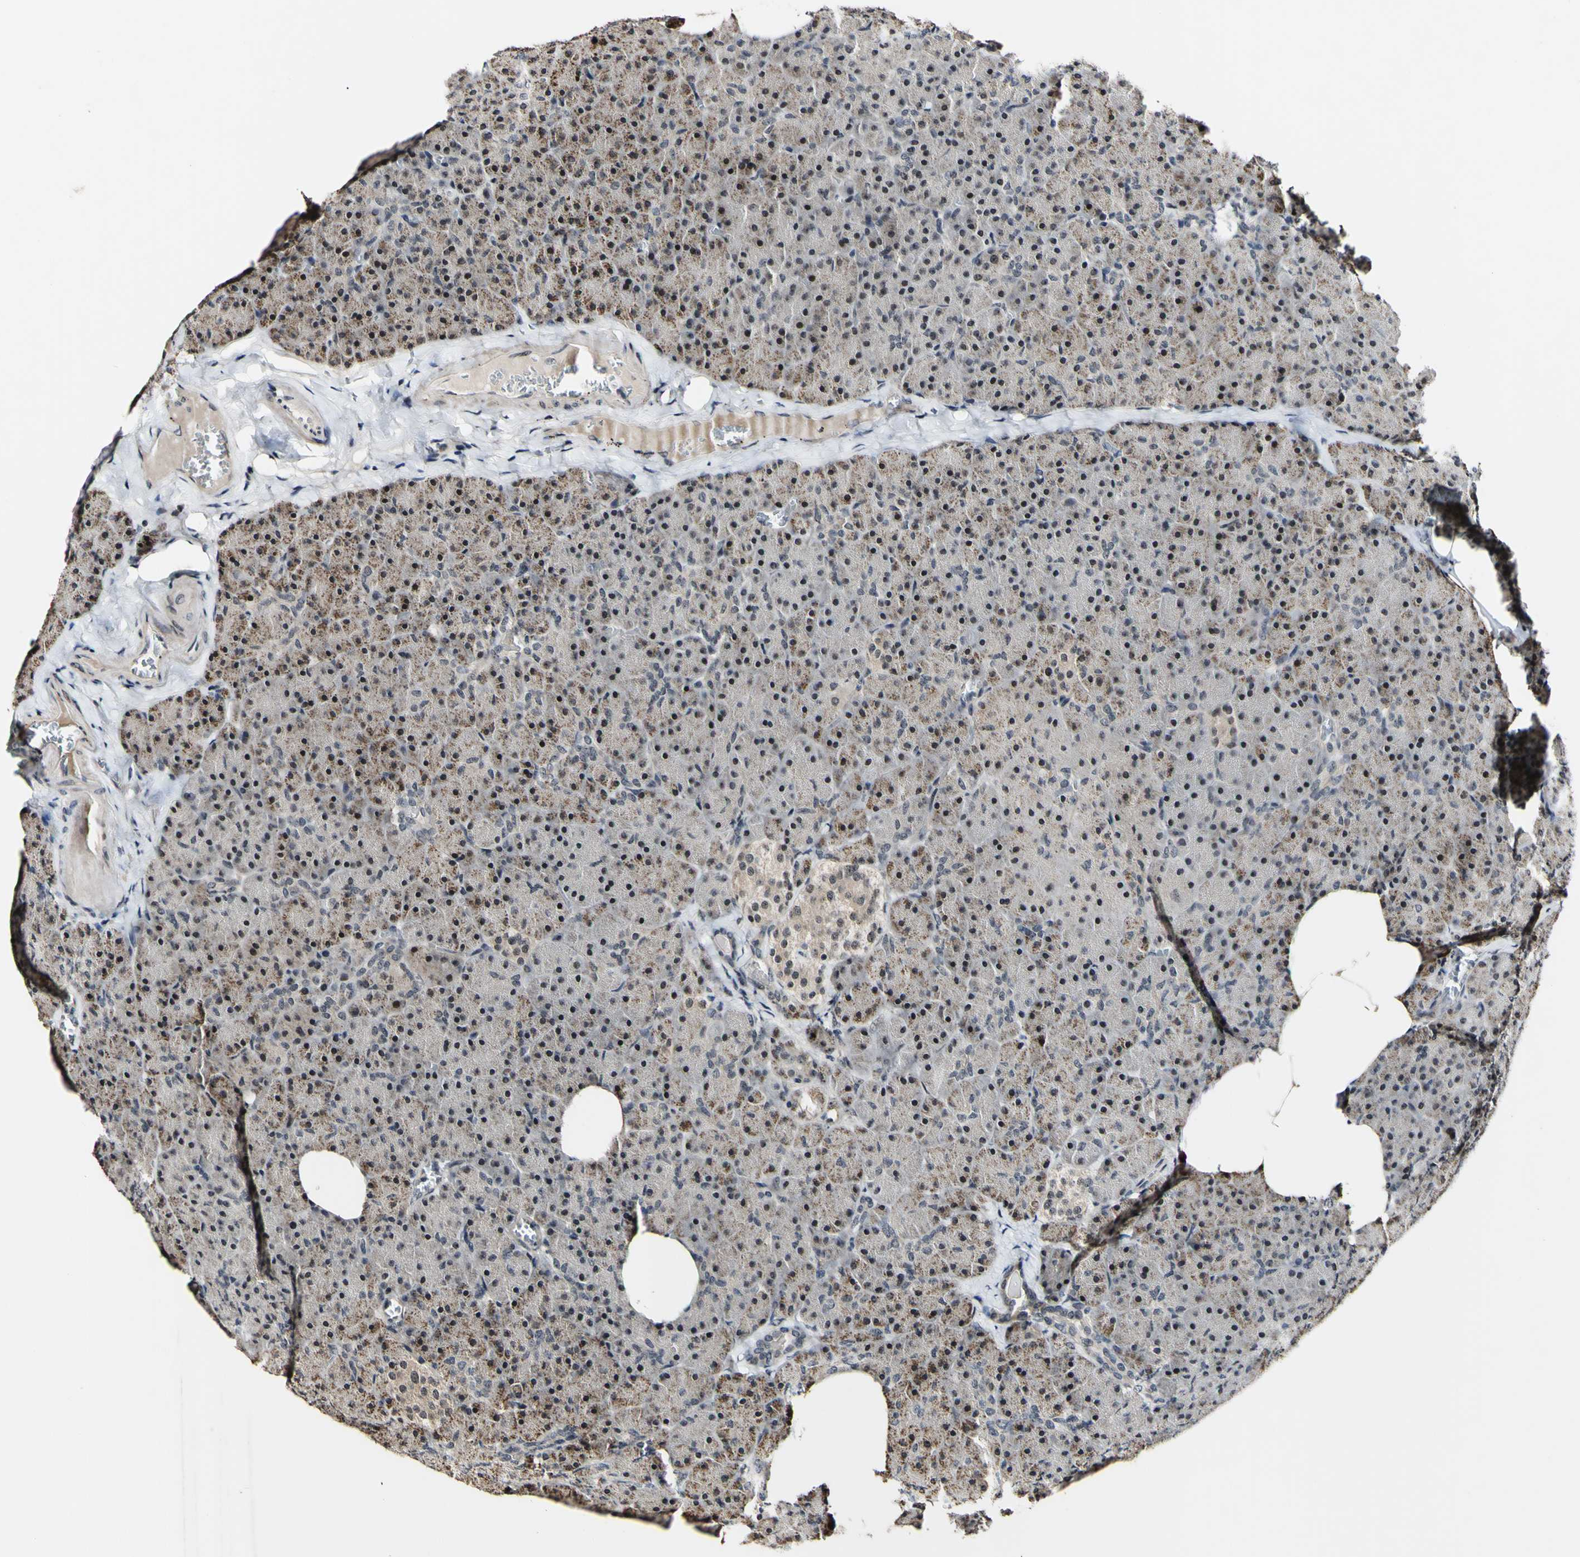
{"staining": {"intensity": "moderate", "quantity": "25%-75%", "location": "nuclear"}, "tissue": "pancreas", "cell_type": "Exocrine glandular cells", "image_type": "normal", "snomed": [{"axis": "morphology", "description": "Normal tissue, NOS"}, {"axis": "topography", "description": "Pancreas"}], "caption": "High-magnification brightfield microscopy of benign pancreas stained with DAB (3,3'-diaminobenzidine) (brown) and counterstained with hematoxylin (blue). exocrine glandular cells exhibit moderate nuclear positivity is present in approximately25%-75% of cells. (DAB IHC with brightfield microscopy, high magnification).", "gene": "POLR2F", "patient": {"sex": "female", "age": 35}}